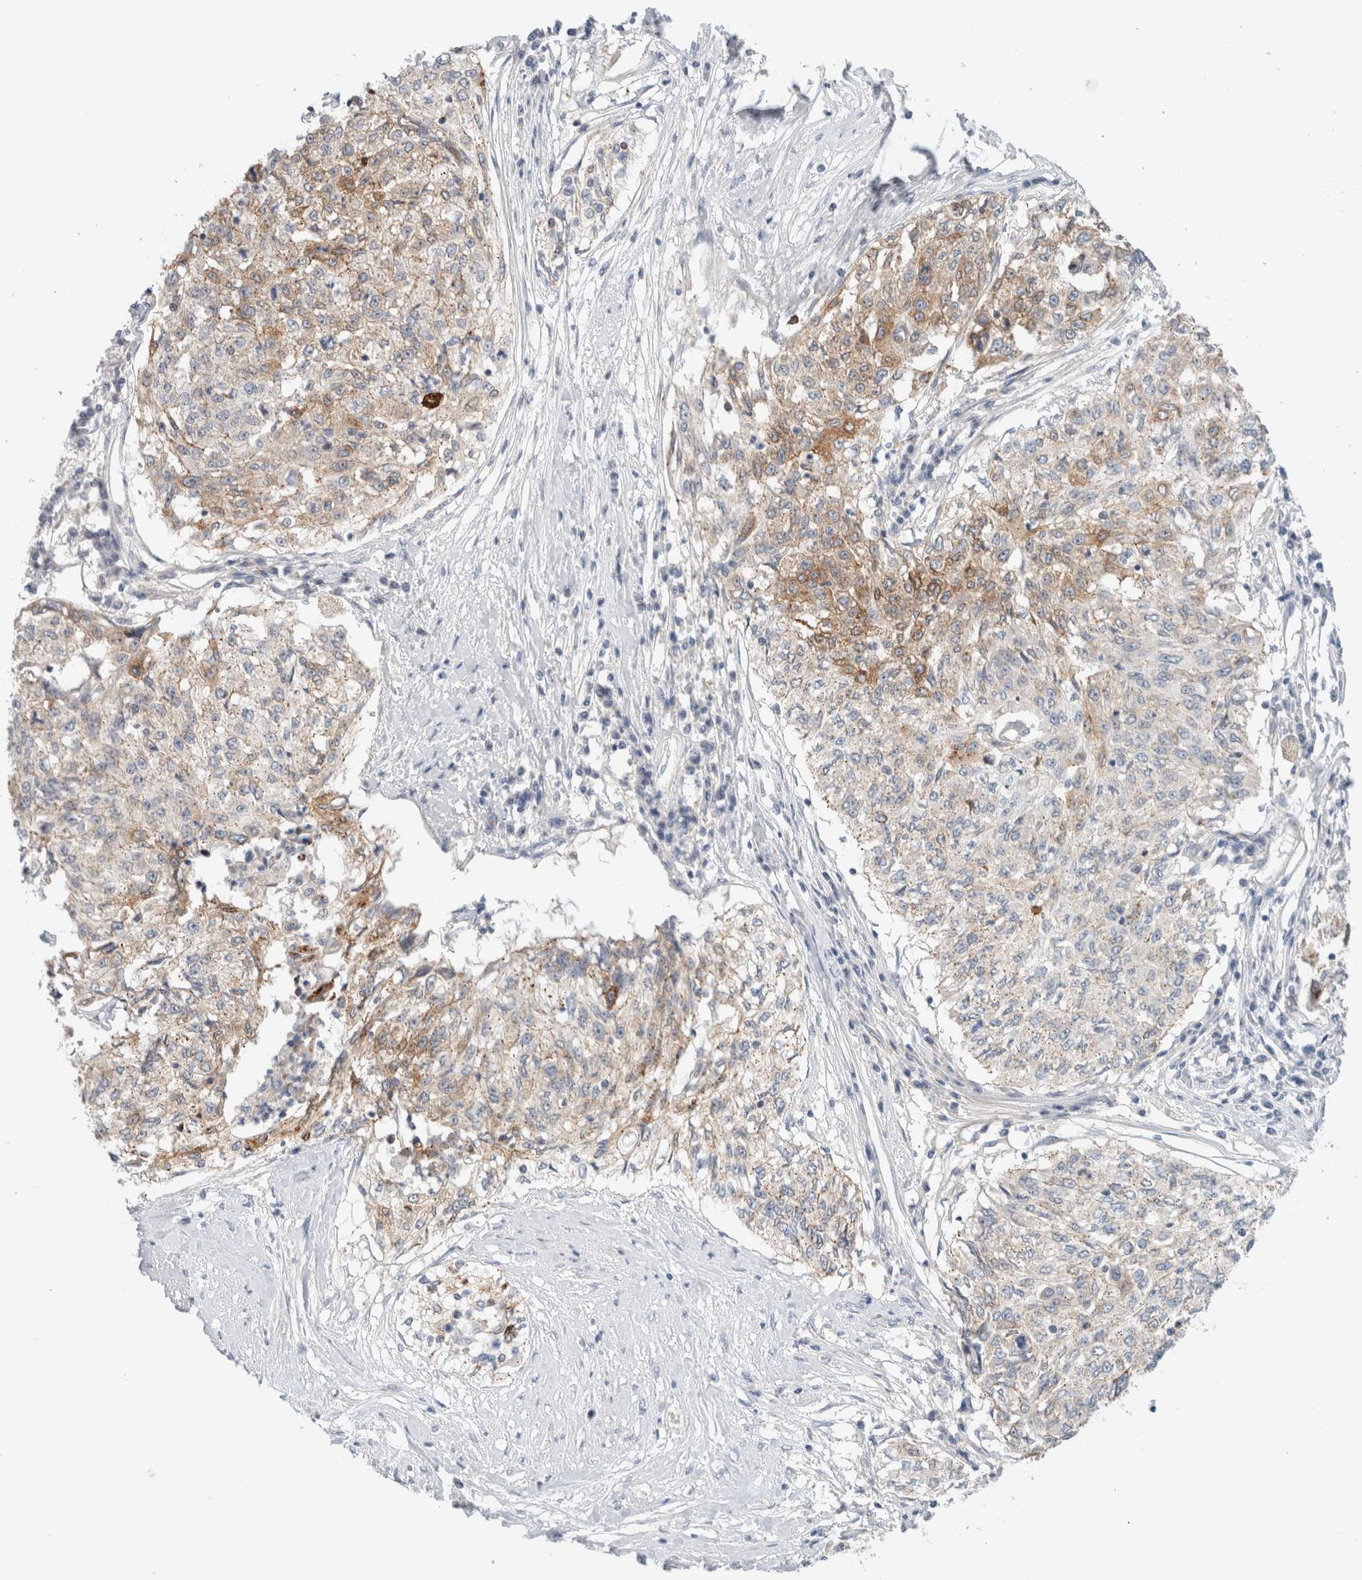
{"staining": {"intensity": "moderate", "quantity": "<25%", "location": "cytoplasmic/membranous"}, "tissue": "cervical cancer", "cell_type": "Tumor cells", "image_type": "cancer", "snomed": [{"axis": "morphology", "description": "Squamous cell carcinoma, NOS"}, {"axis": "topography", "description": "Cervix"}], "caption": "A low amount of moderate cytoplasmic/membranous staining is appreciated in approximately <25% of tumor cells in squamous cell carcinoma (cervical) tissue. (Brightfield microscopy of DAB IHC at high magnification).", "gene": "SDR16C5", "patient": {"sex": "female", "age": 57}}